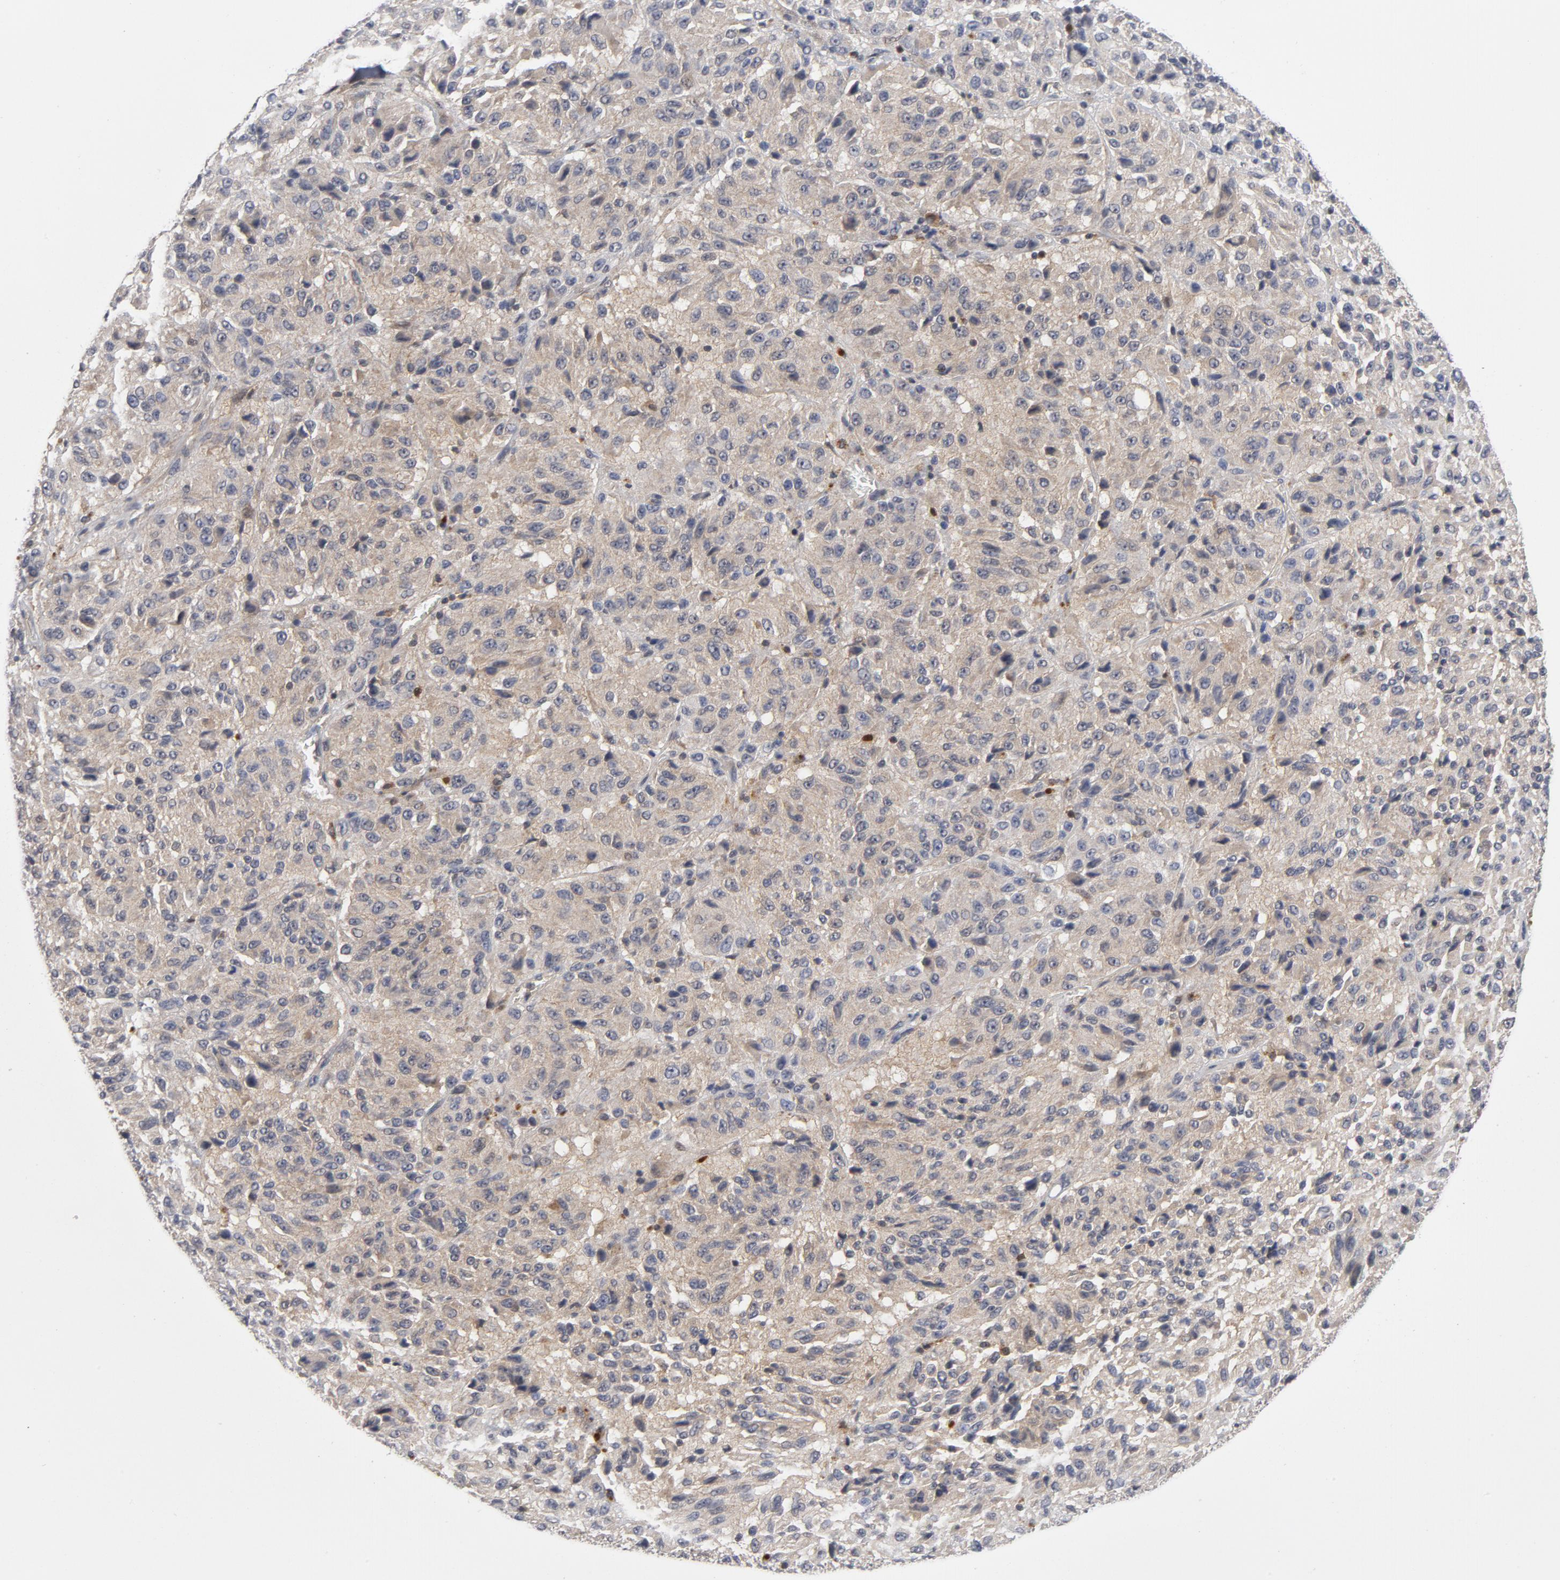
{"staining": {"intensity": "weak", "quantity": ">75%", "location": "cytoplasmic/membranous"}, "tissue": "melanoma", "cell_type": "Tumor cells", "image_type": "cancer", "snomed": [{"axis": "morphology", "description": "Malignant melanoma, Metastatic site"}, {"axis": "topography", "description": "Lung"}], "caption": "Protein expression analysis of melanoma demonstrates weak cytoplasmic/membranous expression in approximately >75% of tumor cells.", "gene": "TRADD", "patient": {"sex": "male", "age": 64}}